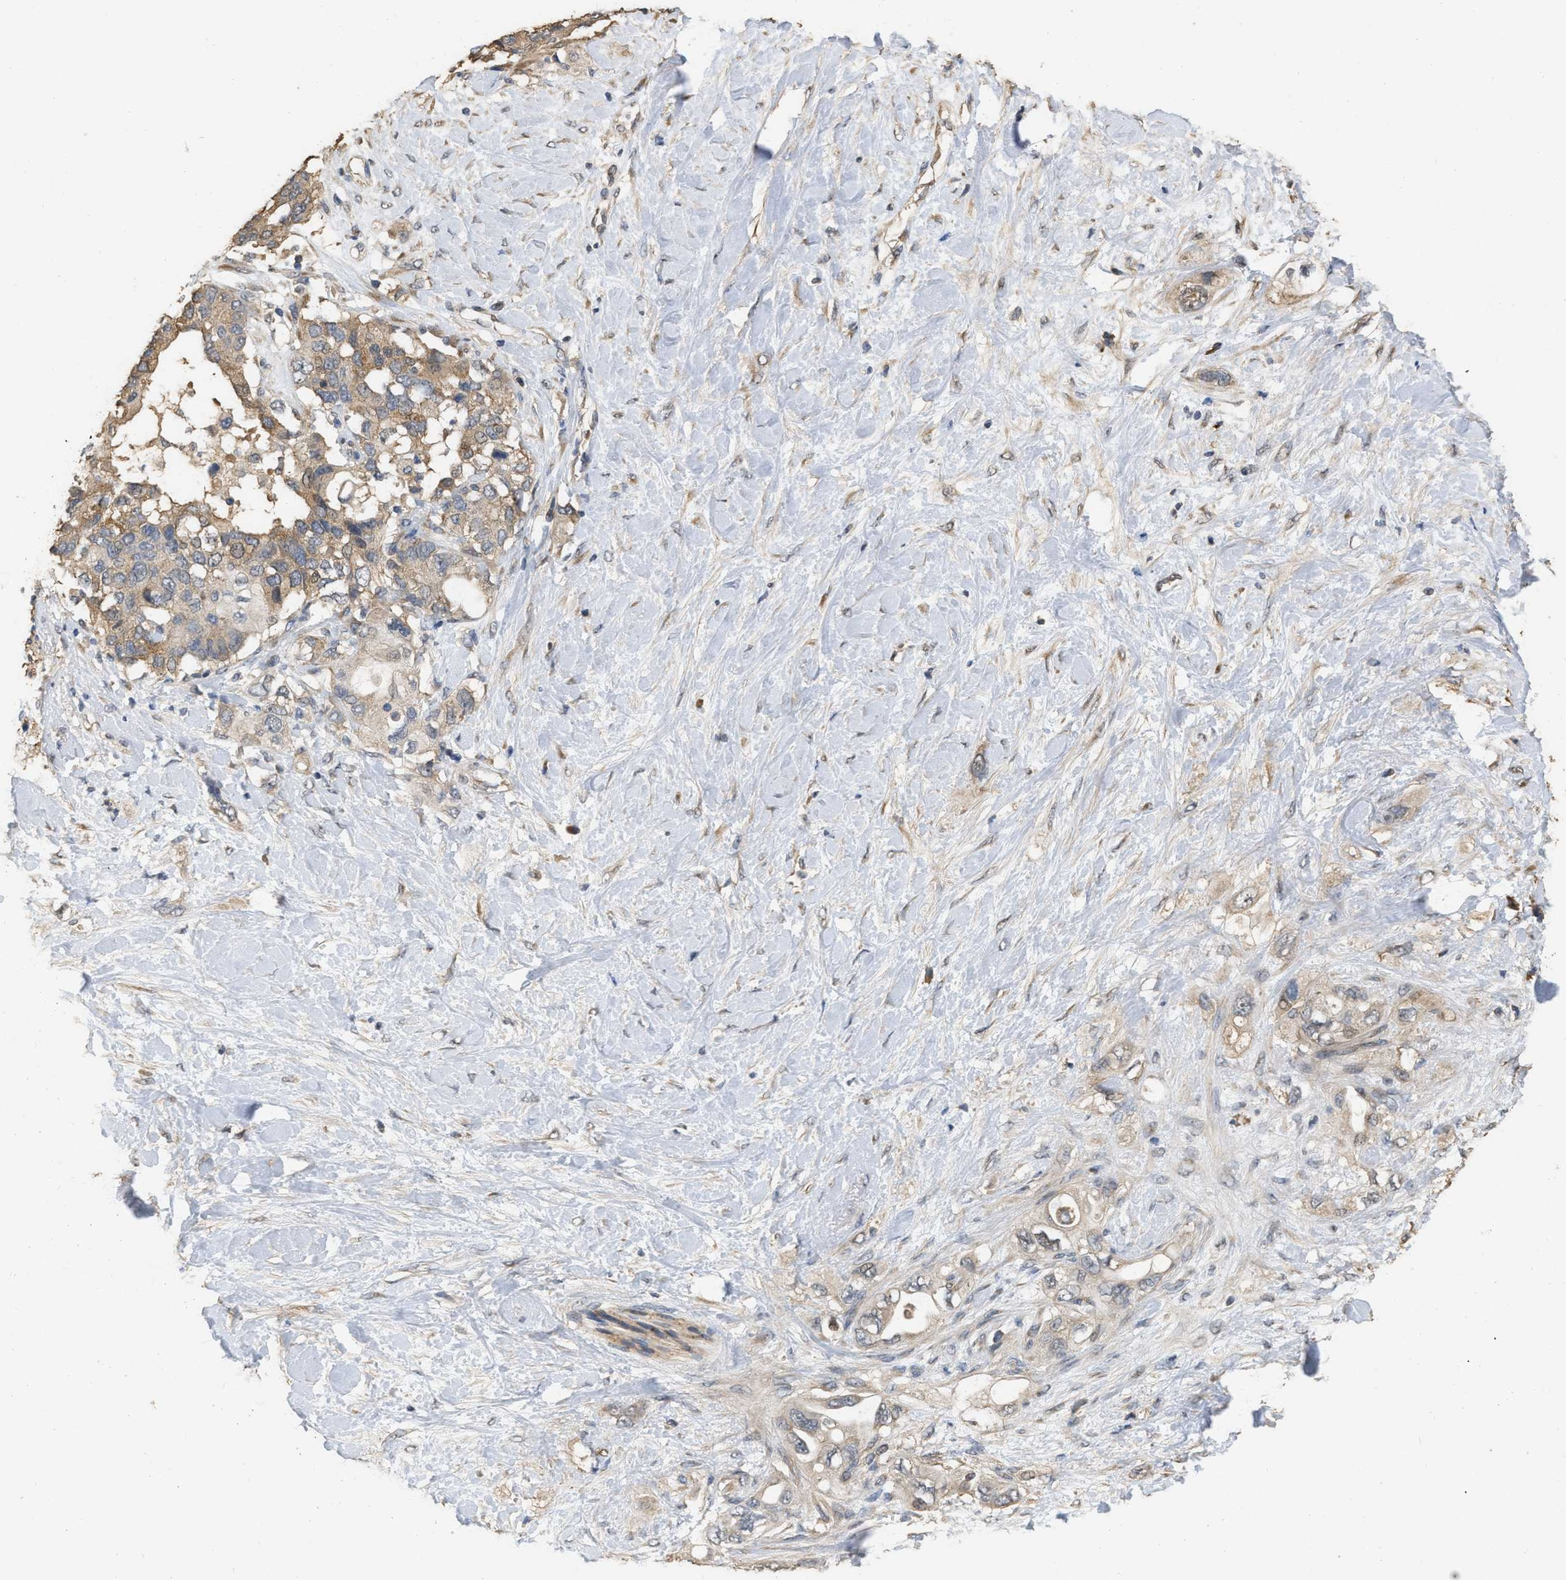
{"staining": {"intensity": "moderate", "quantity": ">75%", "location": "cytoplasmic/membranous"}, "tissue": "pancreatic cancer", "cell_type": "Tumor cells", "image_type": "cancer", "snomed": [{"axis": "morphology", "description": "Adenocarcinoma, NOS"}, {"axis": "topography", "description": "Pancreas"}], "caption": "Pancreatic cancer tissue reveals moderate cytoplasmic/membranous staining in about >75% of tumor cells", "gene": "NCS1", "patient": {"sex": "female", "age": 56}}